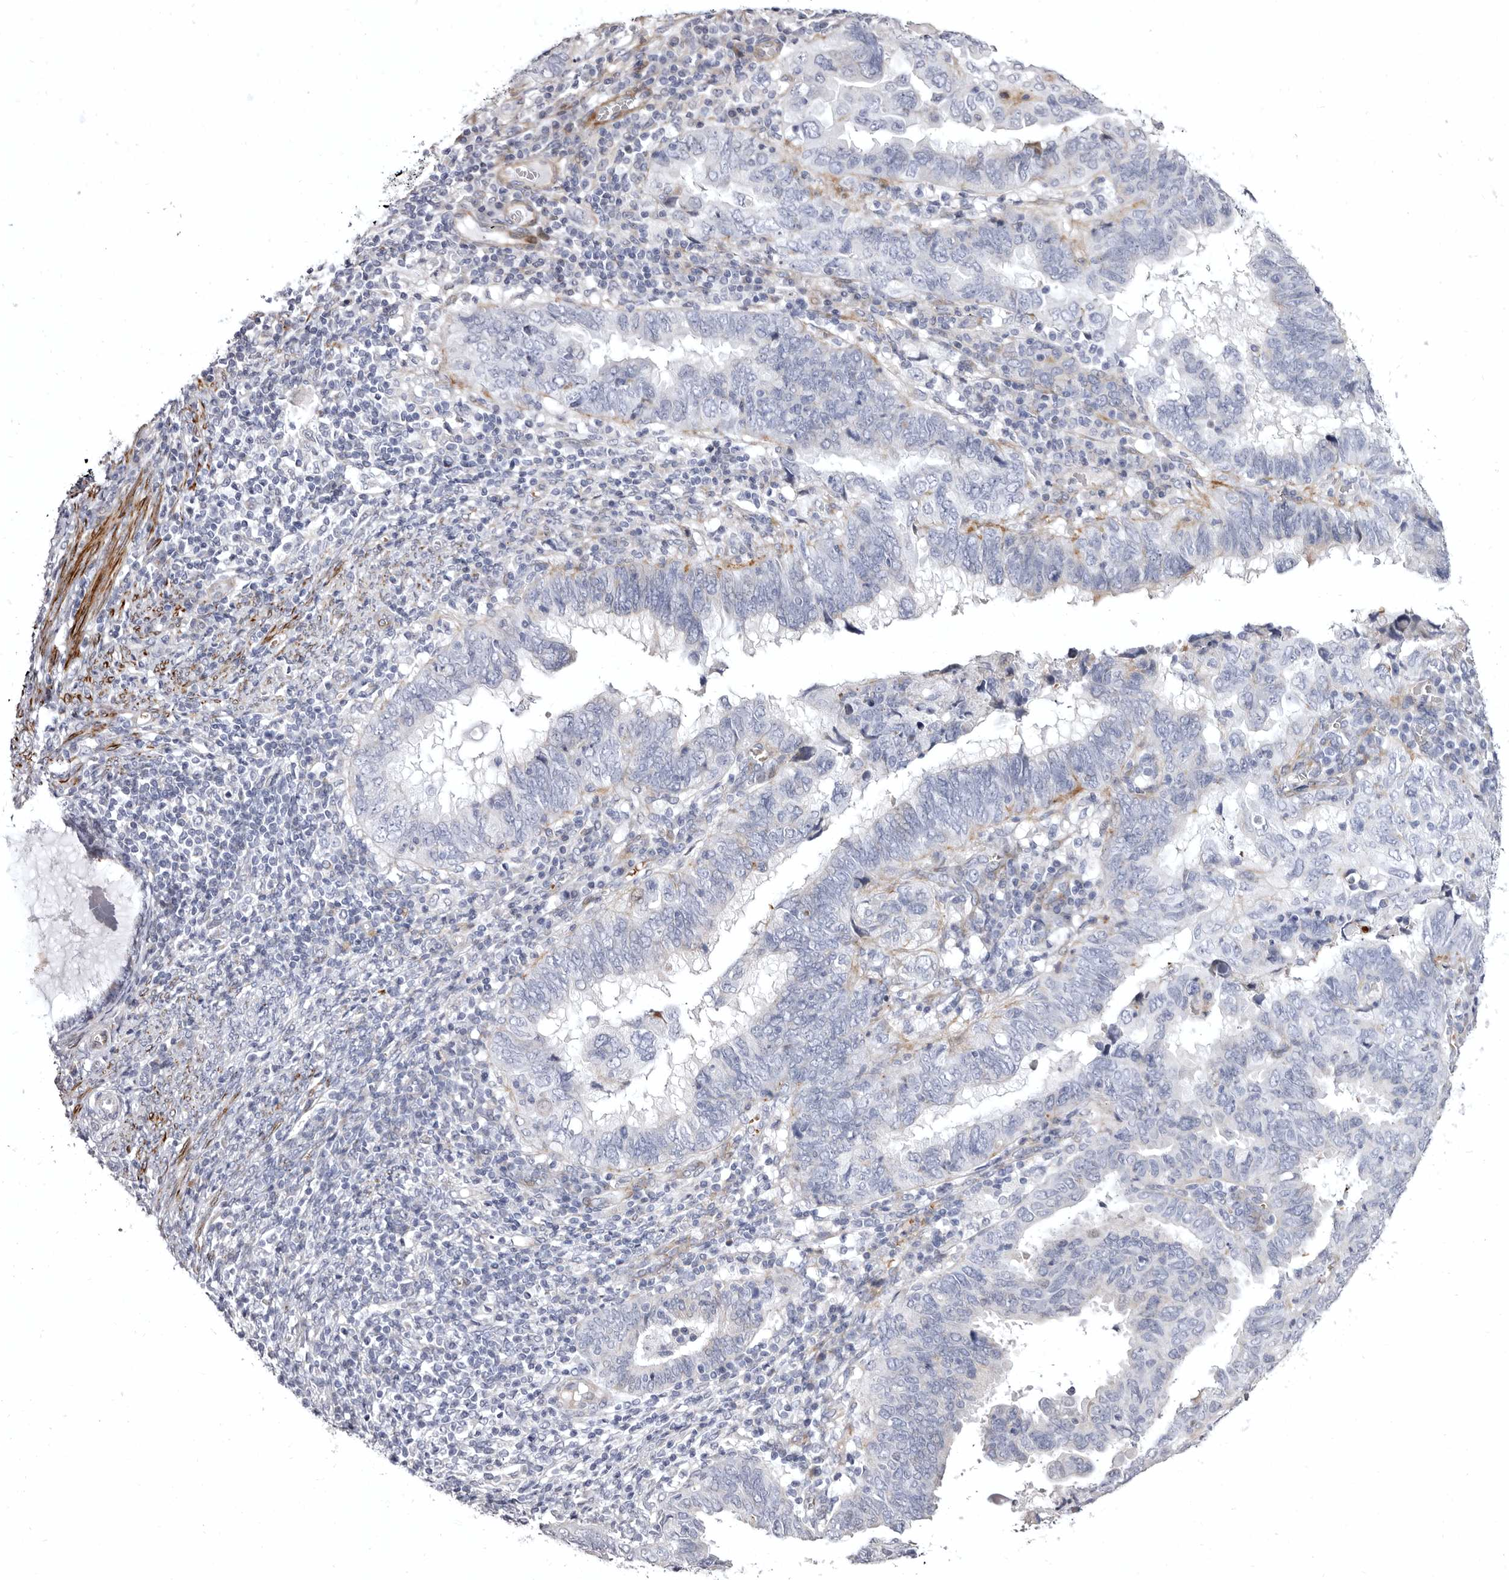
{"staining": {"intensity": "negative", "quantity": "none", "location": "none"}, "tissue": "endometrial cancer", "cell_type": "Tumor cells", "image_type": "cancer", "snomed": [{"axis": "morphology", "description": "Adenocarcinoma, NOS"}, {"axis": "topography", "description": "Uterus"}], "caption": "High magnification brightfield microscopy of endometrial cancer stained with DAB (3,3'-diaminobenzidine) (brown) and counterstained with hematoxylin (blue): tumor cells show no significant expression.", "gene": "AIDA", "patient": {"sex": "female", "age": 77}}